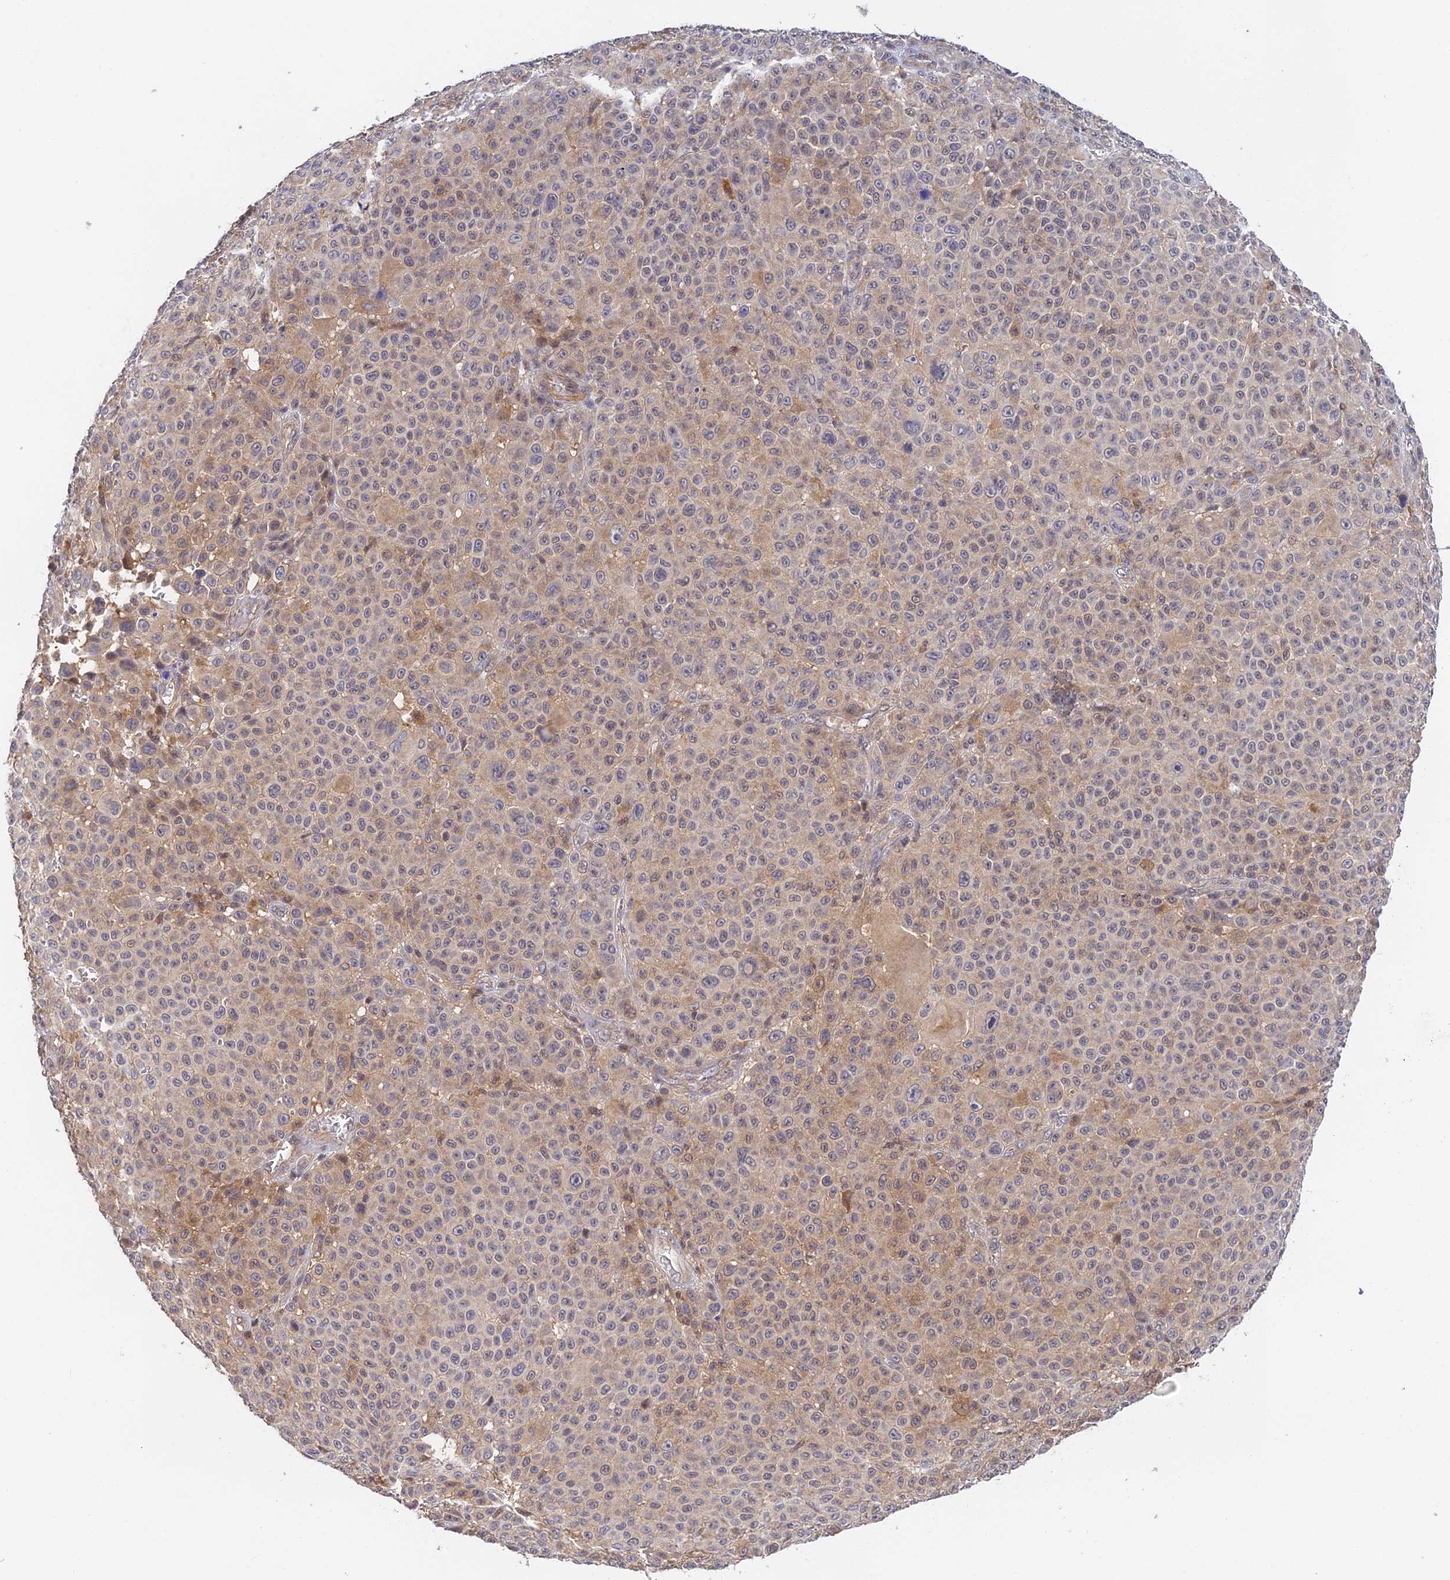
{"staining": {"intensity": "weak", "quantity": "25%-75%", "location": "cytoplasmic/membranous"}, "tissue": "melanoma", "cell_type": "Tumor cells", "image_type": "cancer", "snomed": [{"axis": "morphology", "description": "Malignant melanoma, NOS"}, {"axis": "topography", "description": "Skin"}], "caption": "Weak cytoplasmic/membranous positivity is seen in approximately 25%-75% of tumor cells in melanoma. (brown staining indicates protein expression, while blue staining denotes nuclei).", "gene": "CWH43", "patient": {"sex": "female", "age": 94}}